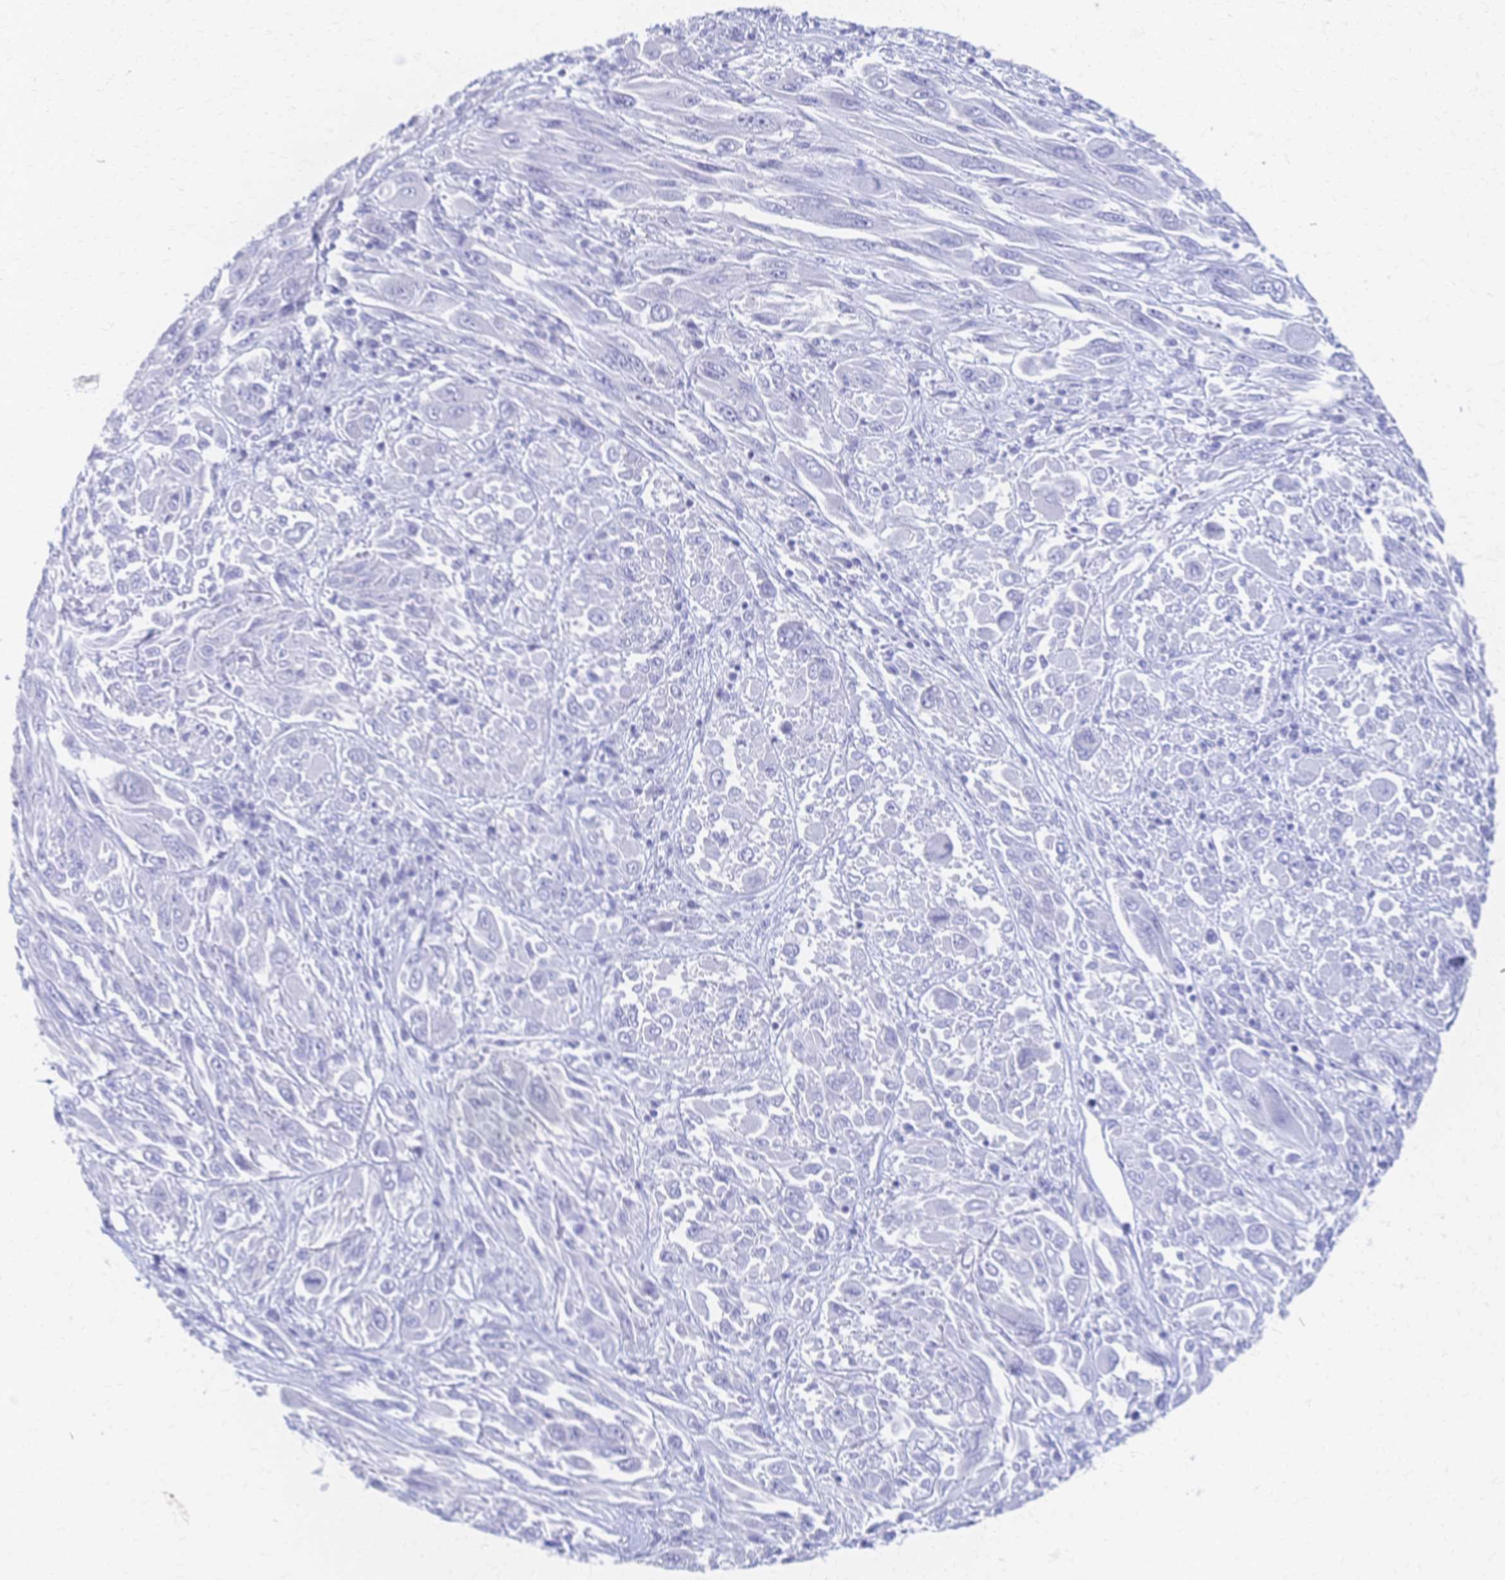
{"staining": {"intensity": "negative", "quantity": "none", "location": "none"}, "tissue": "melanoma", "cell_type": "Tumor cells", "image_type": "cancer", "snomed": [{"axis": "morphology", "description": "Malignant melanoma, NOS"}, {"axis": "topography", "description": "Skin"}], "caption": "Tumor cells show no significant protein positivity in malignant melanoma. Nuclei are stained in blue.", "gene": "CYB5A", "patient": {"sex": "female", "age": 91}}